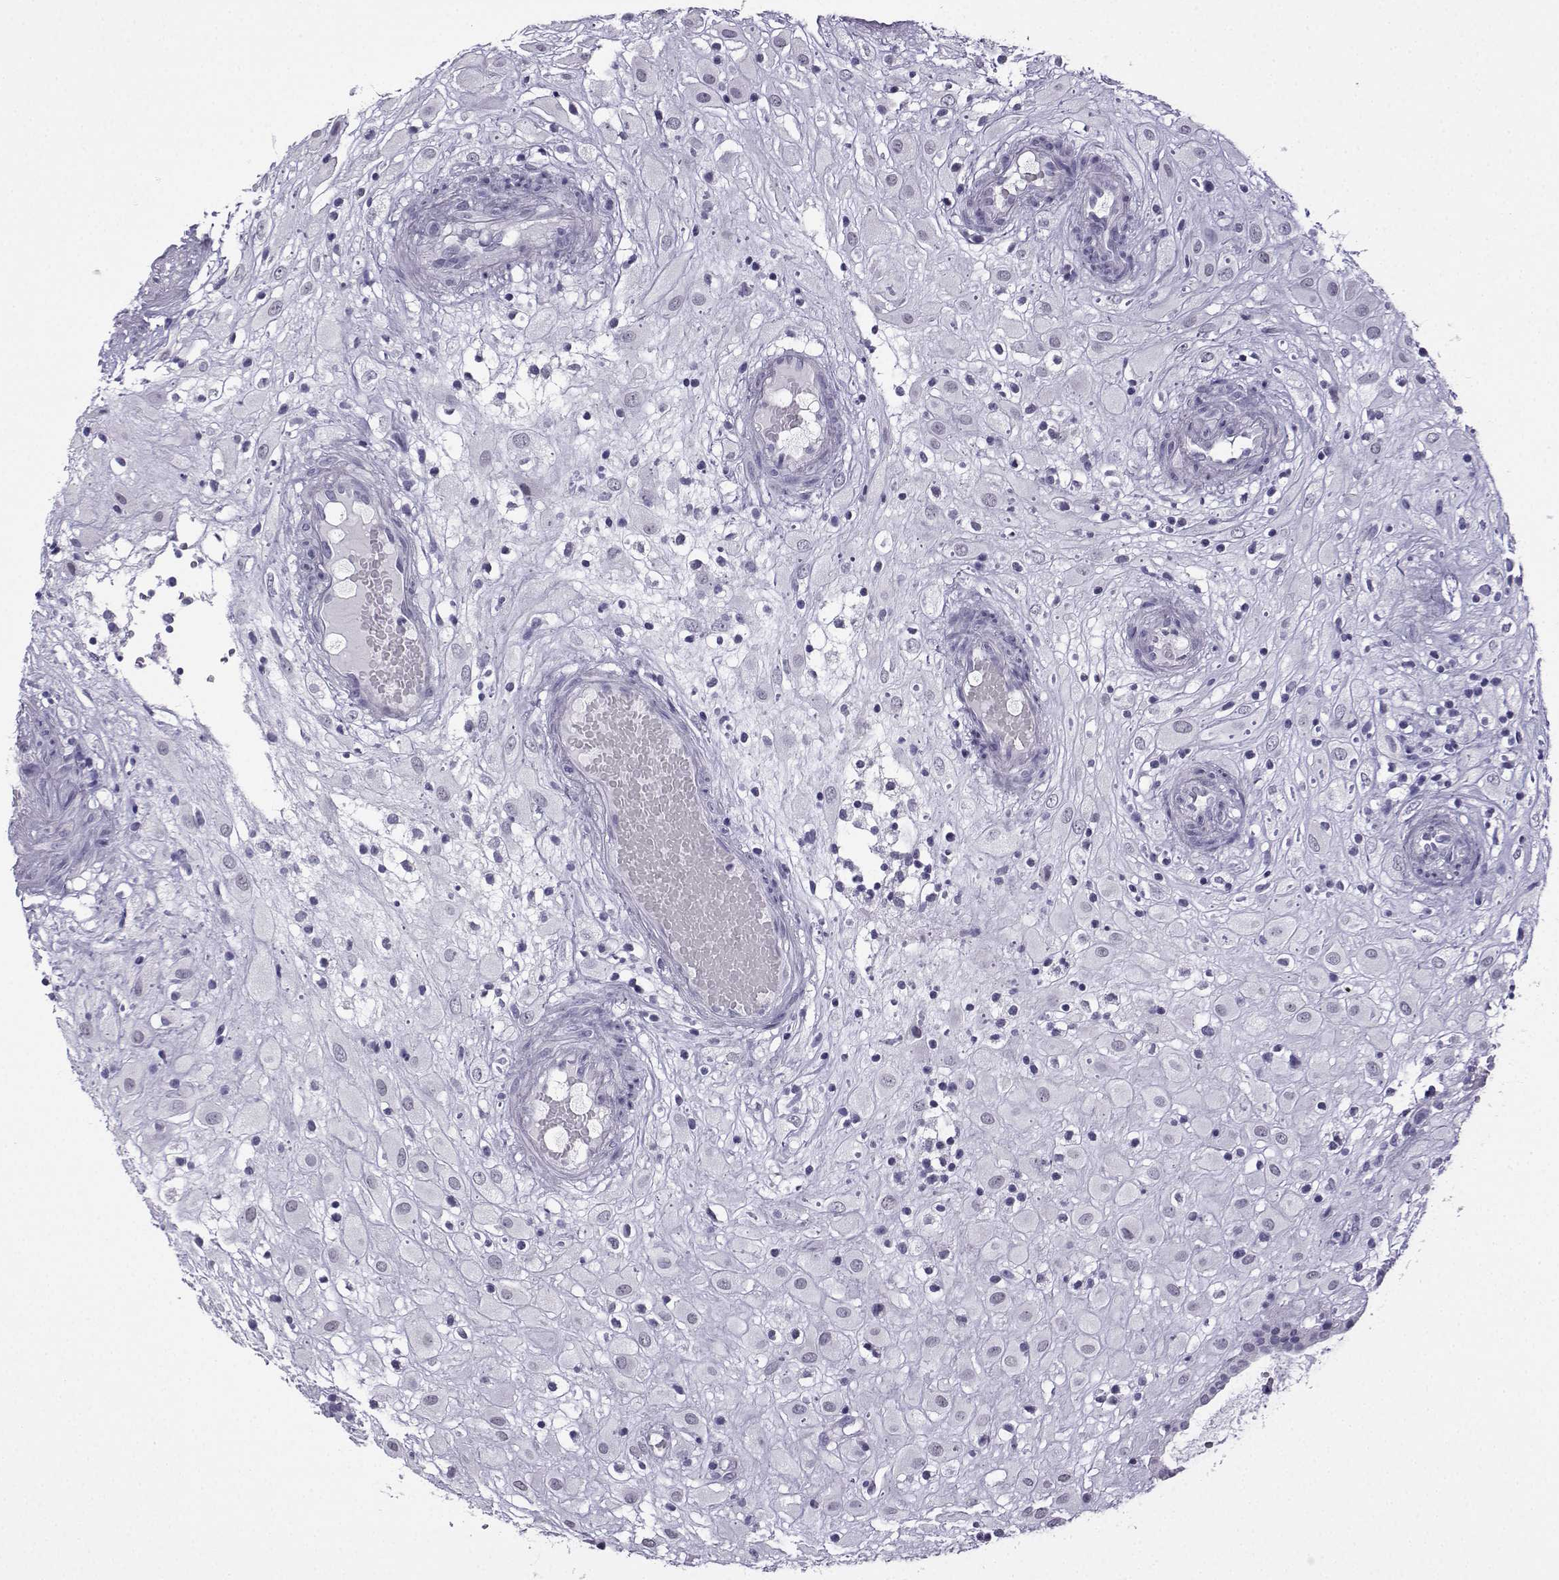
{"staining": {"intensity": "negative", "quantity": "none", "location": "none"}, "tissue": "placenta", "cell_type": "Decidual cells", "image_type": "normal", "snomed": [{"axis": "morphology", "description": "Normal tissue, NOS"}, {"axis": "topography", "description": "Placenta"}], "caption": "This is an immunohistochemistry (IHC) histopathology image of unremarkable human placenta. There is no positivity in decidual cells.", "gene": "MRGBP", "patient": {"sex": "female", "age": 24}}